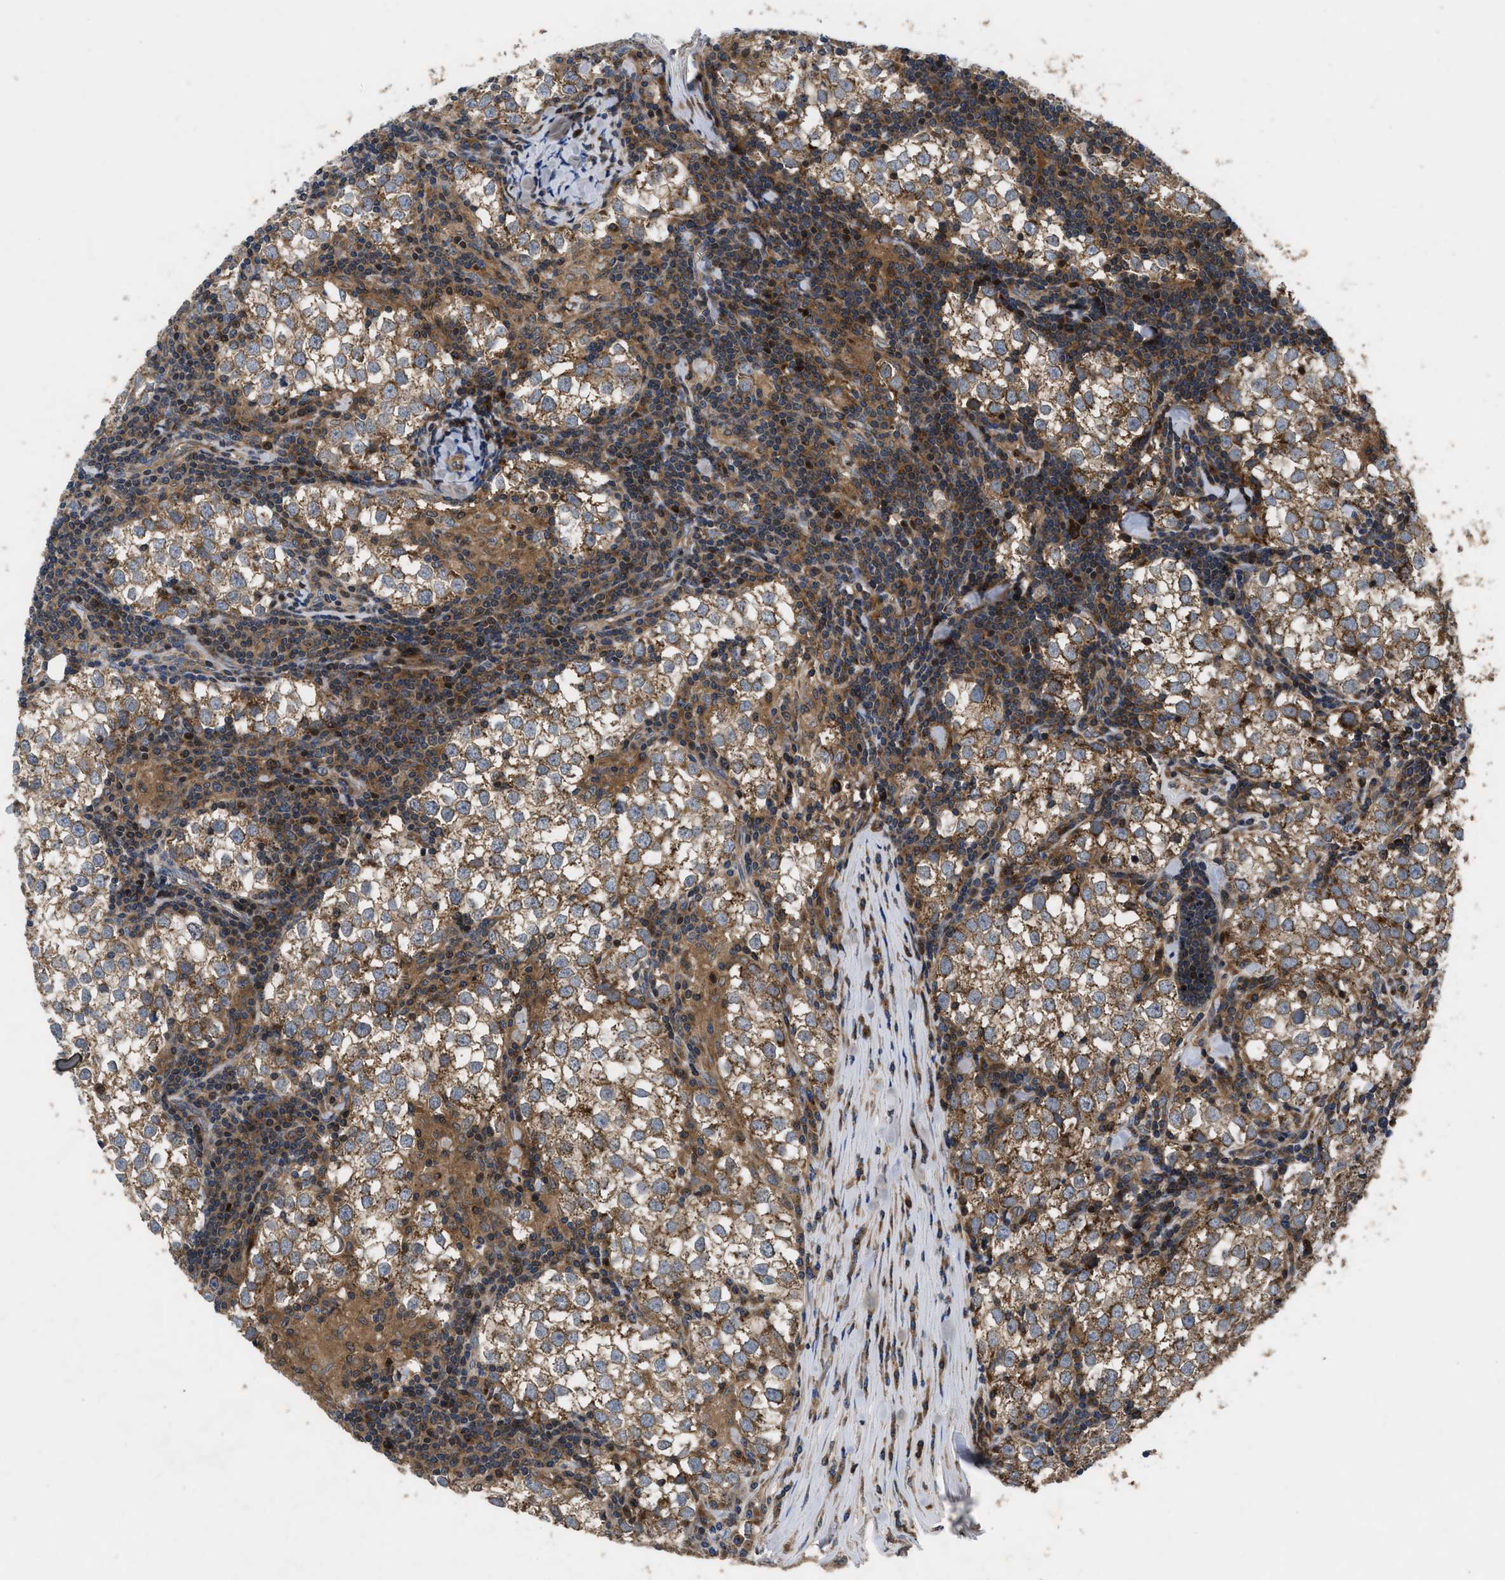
{"staining": {"intensity": "moderate", "quantity": ">75%", "location": "cytoplasmic/membranous"}, "tissue": "testis cancer", "cell_type": "Tumor cells", "image_type": "cancer", "snomed": [{"axis": "morphology", "description": "Seminoma, NOS"}, {"axis": "morphology", "description": "Carcinoma, Embryonal, NOS"}, {"axis": "topography", "description": "Testis"}], "caption": "Immunohistochemistry photomicrograph of neoplastic tissue: testis embryonal carcinoma stained using immunohistochemistry (IHC) displays medium levels of moderate protein expression localized specifically in the cytoplasmic/membranous of tumor cells, appearing as a cytoplasmic/membranous brown color.", "gene": "YBEY", "patient": {"sex": "male", "age": 36}}